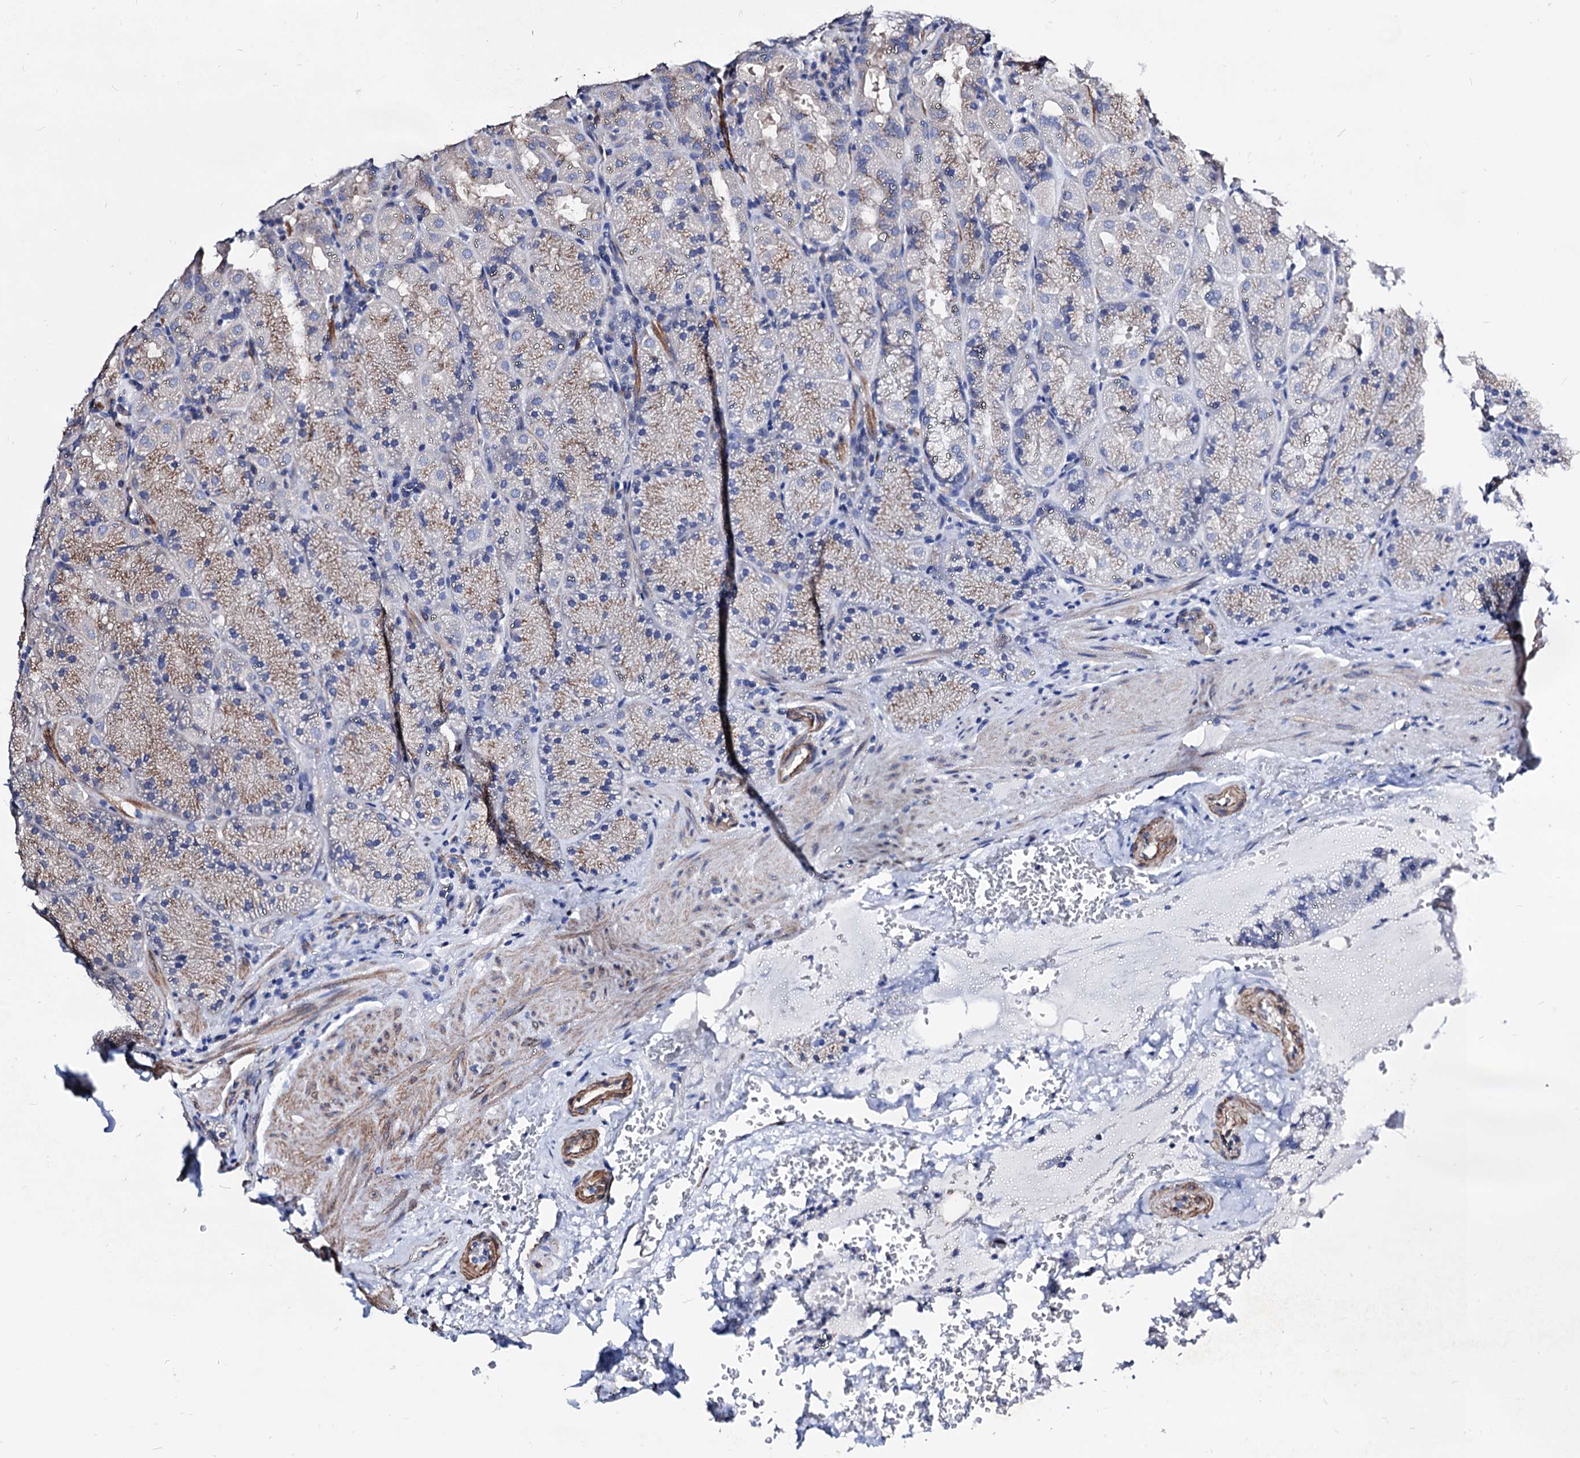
{"staining": {"intensity": "moderate", "quantity": "25%-75%", "location": "cytoplasmic/membranous"}, "tissue": "stomach", "cell_type": "Glandular cells", "image_type": "normal", "snomed": [{"axis": "morphology", "description": "Normal tissue, NOS"}, {"axis": "topography", "description": "Stomach, upper"}, {"axis": "topography", "description": "Stomach, lower"}], "caption": "Protein analysis of unremarkable stomach reveals moderate cytoplasmic/membranous expression in approximately 25%-75% of glandular cells. (IHC, brightfield microscopy, high magnification).", "gene": "WDR11", "patient": {"sex": "male", "age": 80}}